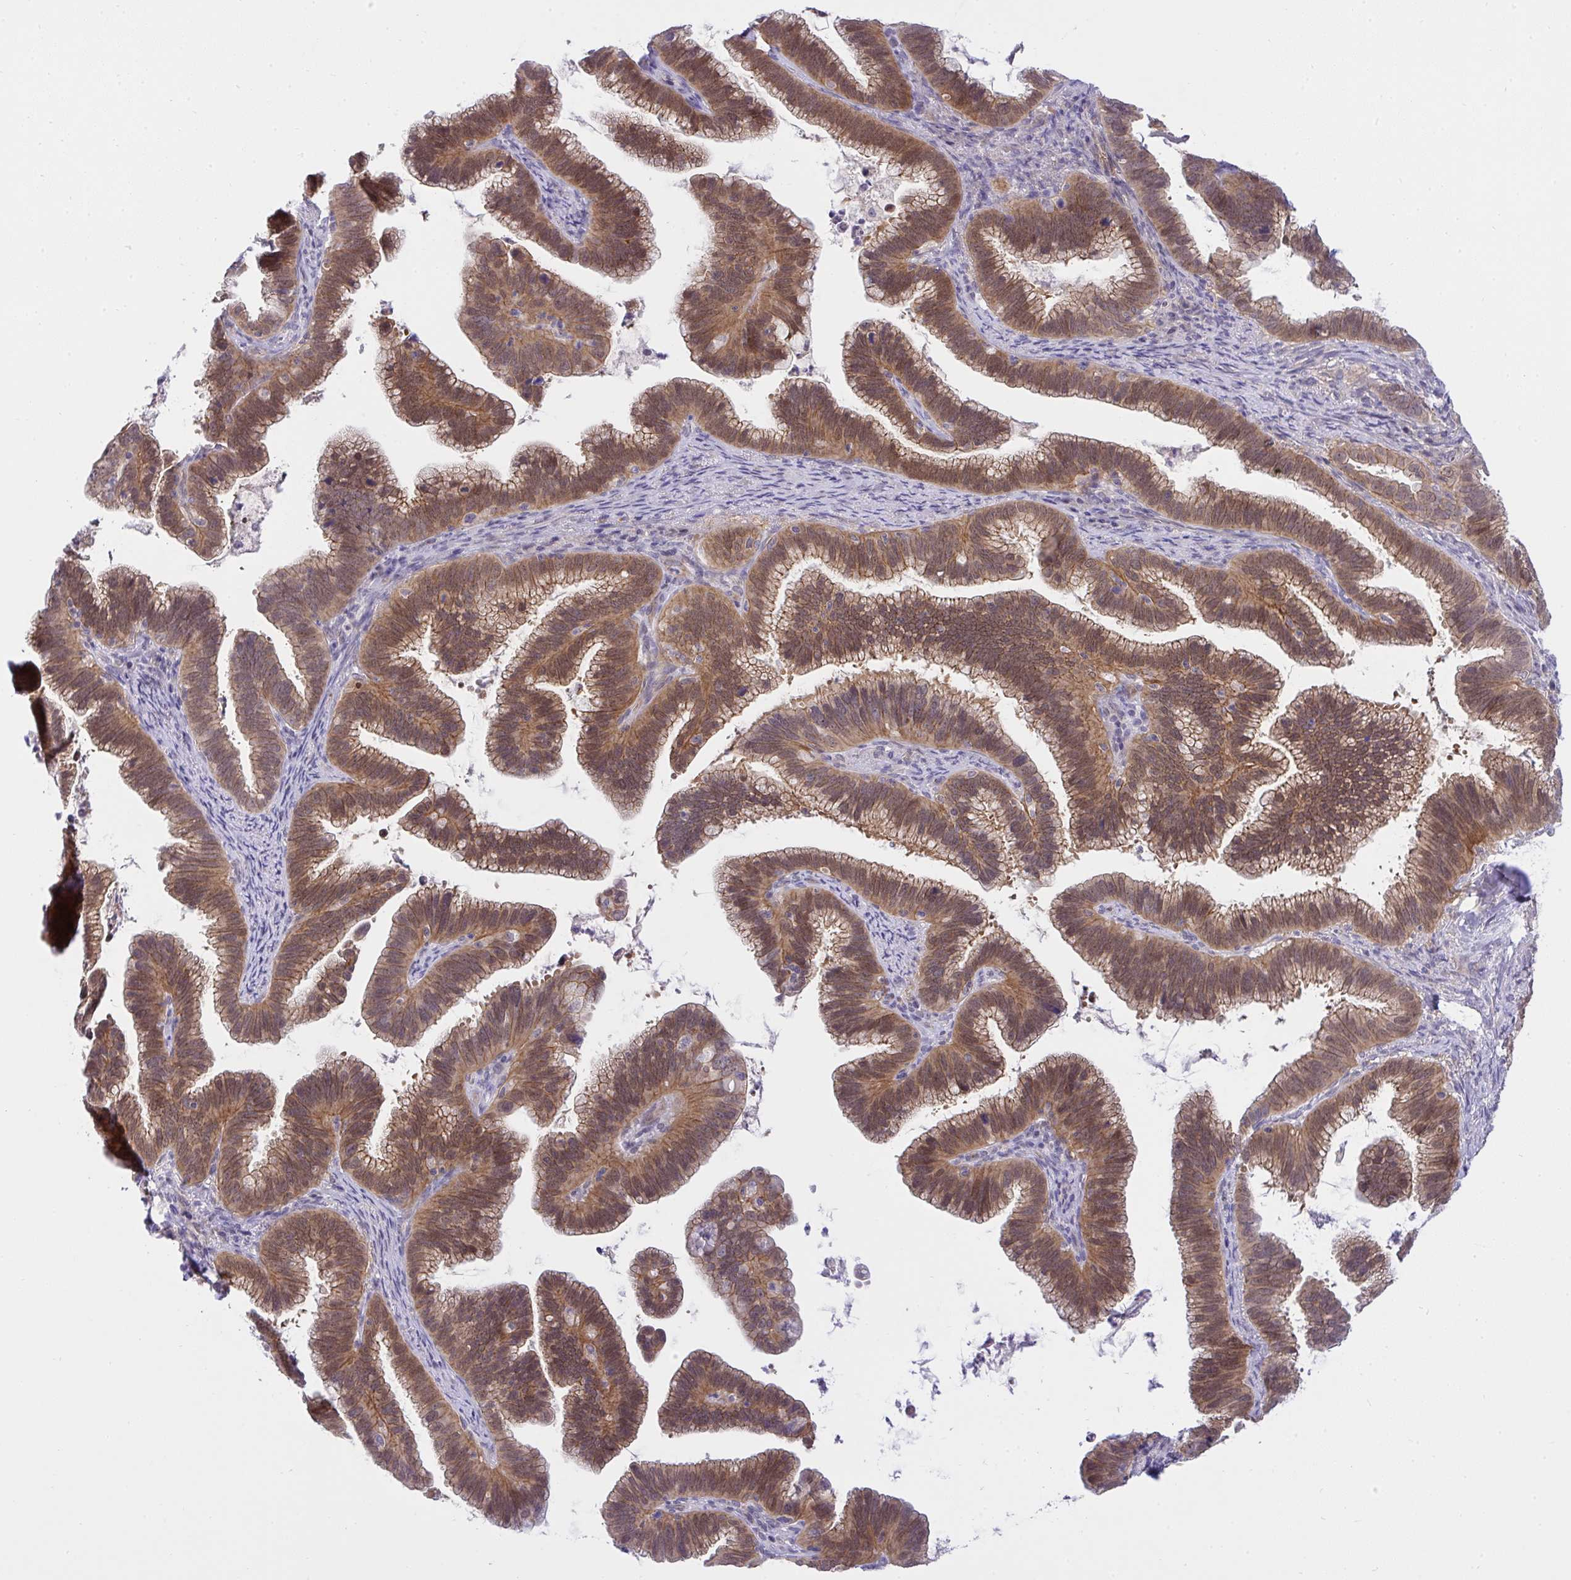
{"staining": {"intensity": "moderate", "quantity": ">75%", "location": "cytoplasmic/membranous,nuclear"}, "tissue": "cervical cancer", "cell_type": "Tumor cells", "image_type": "cancer", "snomed": [{"axis": "morphology", "description": "Adenocarcinoma, NOS"}, {"axis": "topography", "description": "Cervix"}], "caption": "Tumor cells display medium levels of moderate cytoplasmic/membranous and nuclear staining in about >75% of cells in cervical adenocarcinoma. (DAB (3,3'-diaminobenzidine) = brown stain, brightfield microscopy at high magnification).", "gene": "HOXD12", "patient": {"sex": "female", "age": 61}}